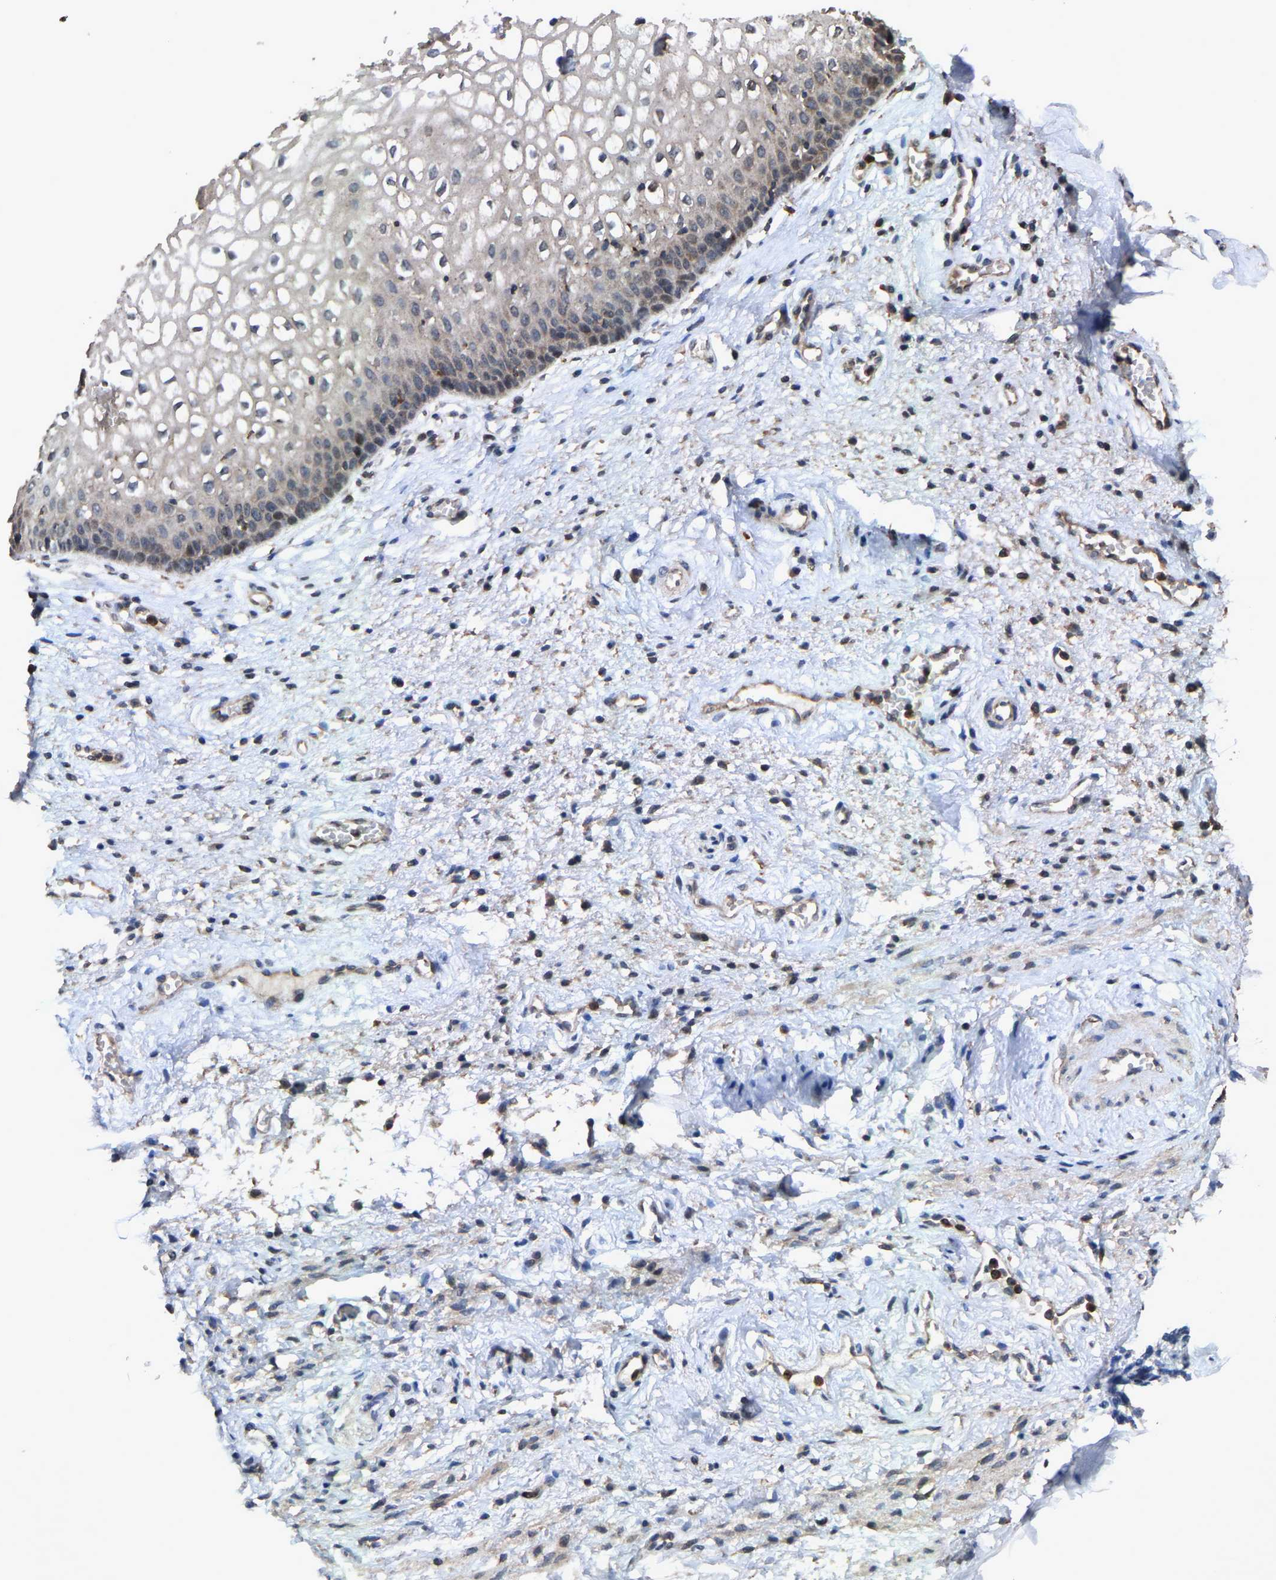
{"staining": {"intensity": "weak", "quantity": "25%-75%", "location": "cytoplasmic/membranous"}, "tissue": "vagina", "cell_type": "Squamous epithelial cells", "image_type": "normal", "snomed": [{"axis": "morphology", "description": "Normal tissue, NOS"}, {"axis": "topography", "description": "Vagina"}], "caption": "Vagina stained for a protein demonstrates weak cytoplasmic/membranous positivity in squamous epithelial cells. (DAB (3,3'-diaminobenzidine) IHC with brightfield microscopy, high magnification).", "gene": "TDRKH", "patient": {"sex": "female", "age": 34}}